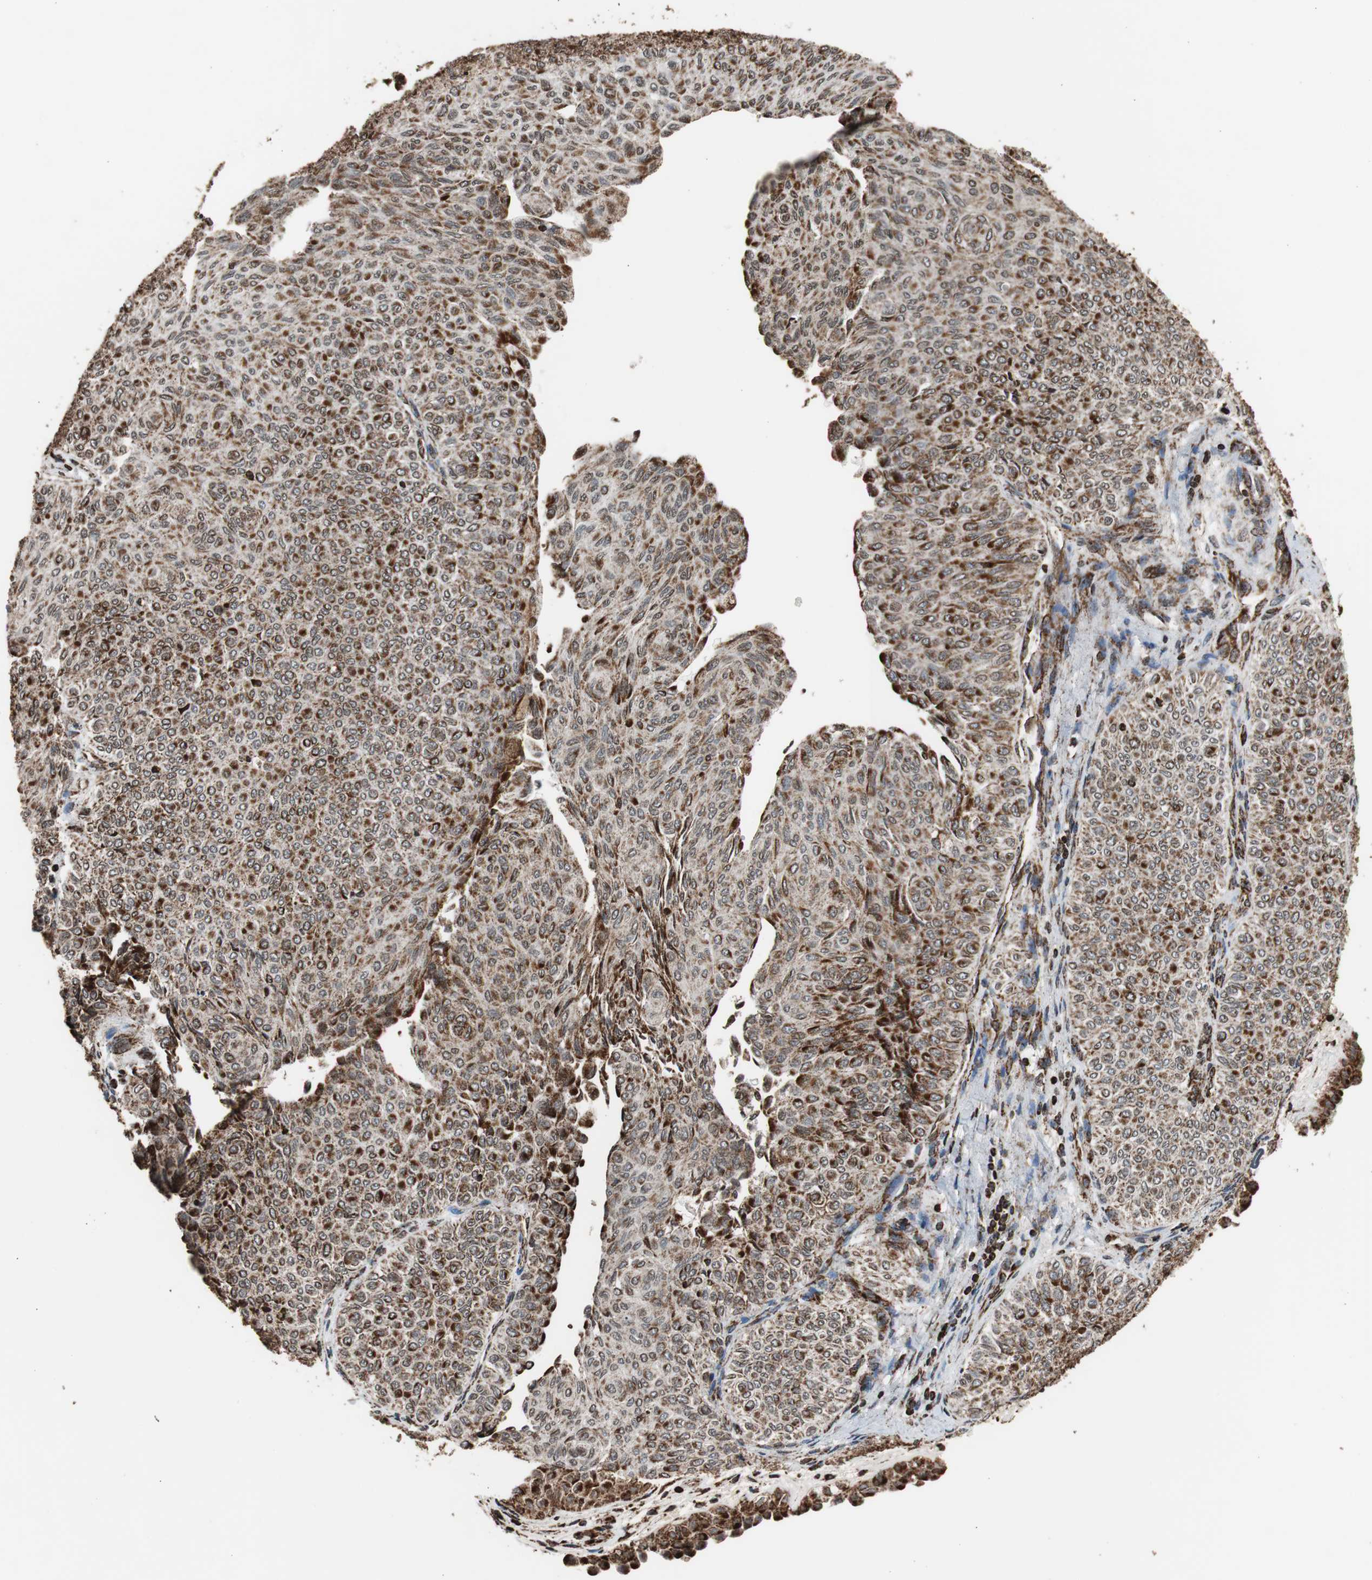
{"staining": {"intensity": "strong", "quantity": ">75%", "location": "cytoplasmic/membranous"}, "tissue": "urothelial cancer", "cell_type": "Tumor cells", "image_type": "cancer", "snomed": [{"axis": "morphology", "description": "Urothelial carcinoma, Low grade"}, {"axis": "topography", "description": "Urinary bladder"}], "caption": "Human urothelial cancer stained with a brown dye demonstrates strong cytoplasmic/membranous positive staining in approximately >75% of tumor cells.", "gene": "HSPA9", "patient": {"sex": "male", "age": 78}}